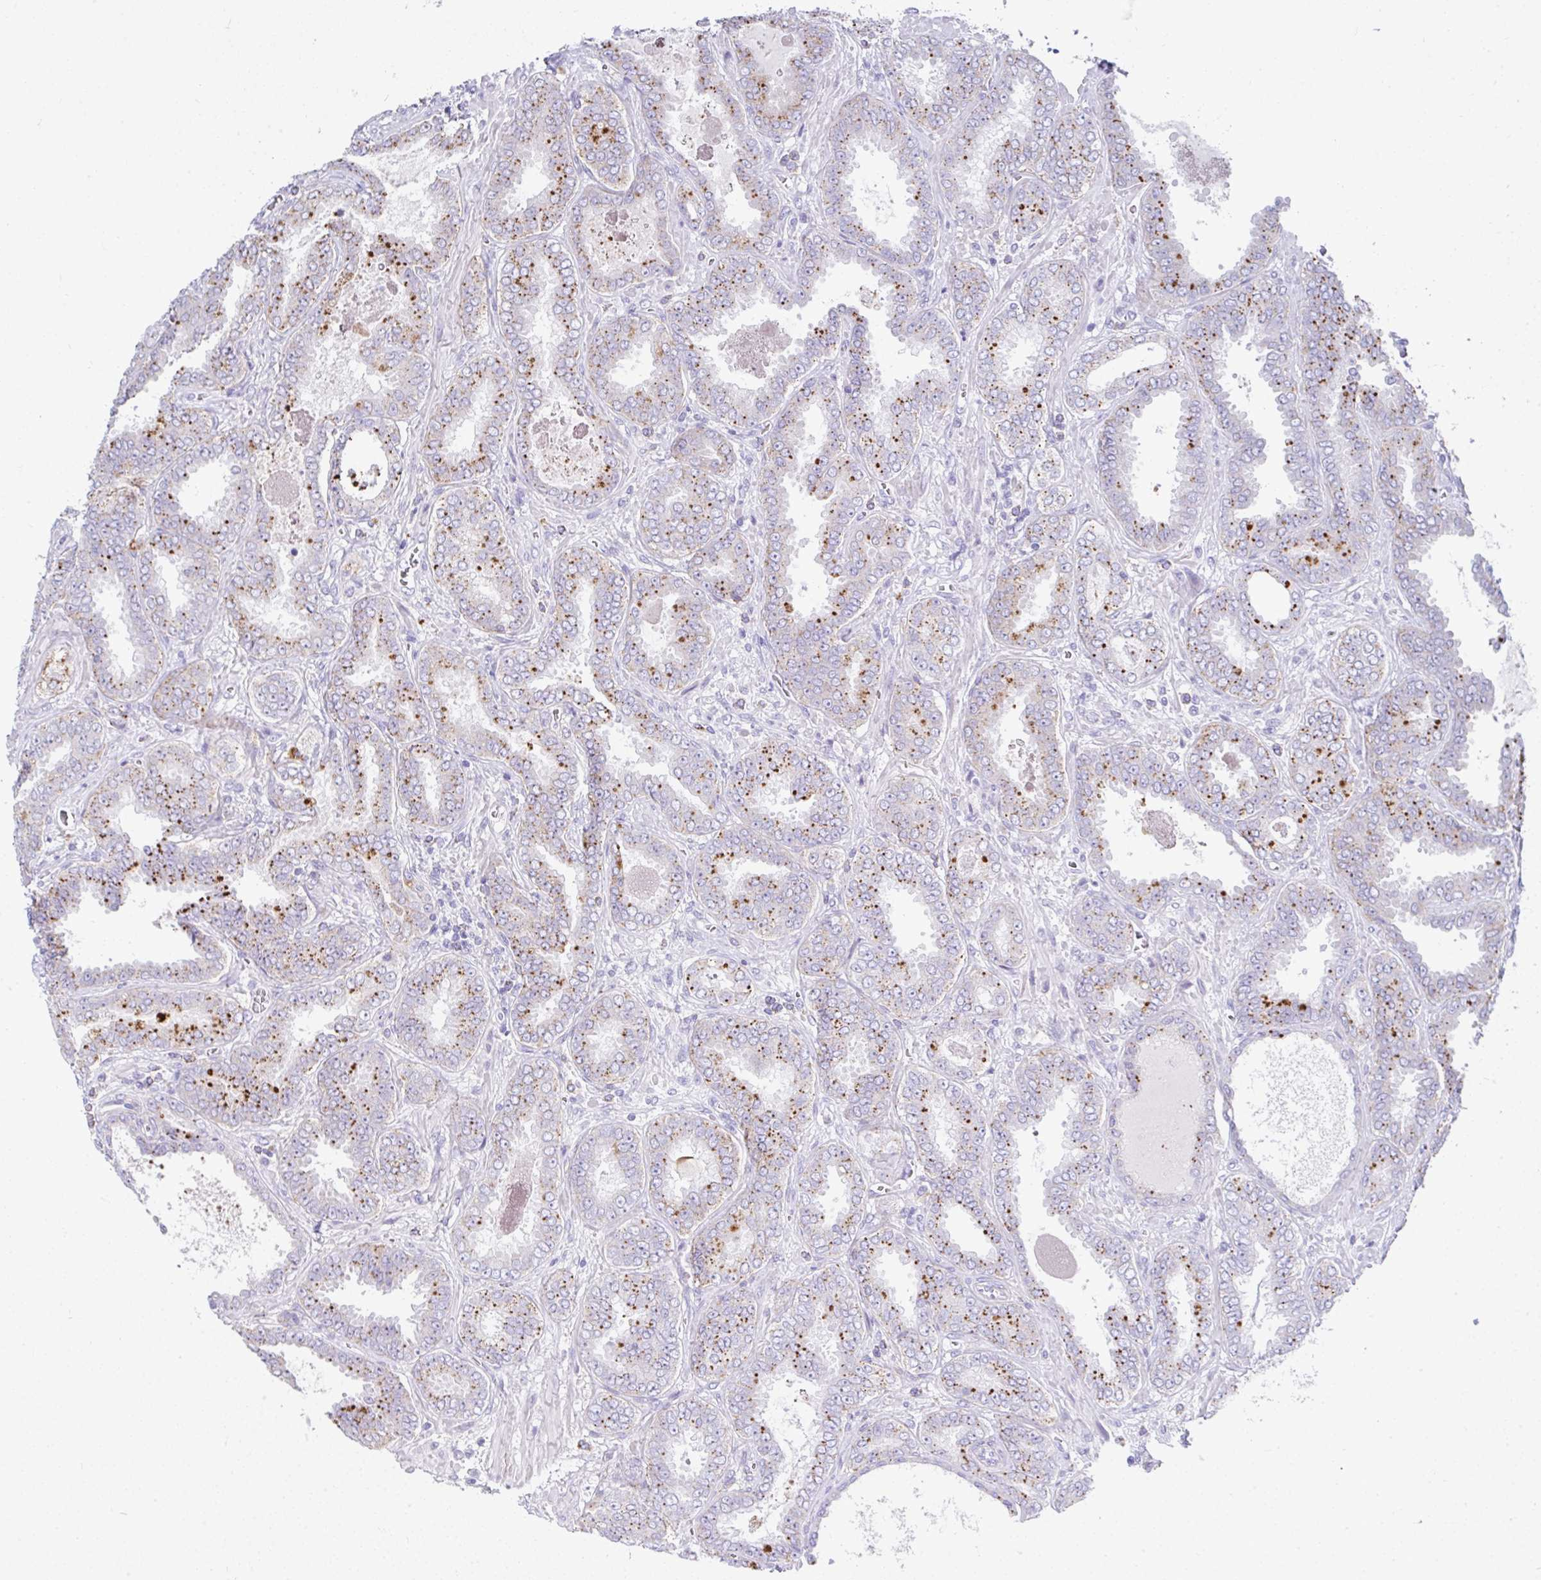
{"staining": {"intensity": "moderate", "quantity": ">75%", "location": "cytoplasmic/membranous"}, "tissue": "prostate cancer", "cell_type": "Tumor cells", "image_type": "cancer", "snomed": [{"axis": "morphology", "description": "Adenocarcinoma, High grade"}, {"axis": "topography", "description": "Prostate"}], "caption": "Moderate cytoplasmic/membranous positivity is appreciated in approximately >75% of tumor cells in high-grade adenocarcinoma (prostate).", "gene": "ZNF33A", "patient": {"sex": "male", "age": 72}}